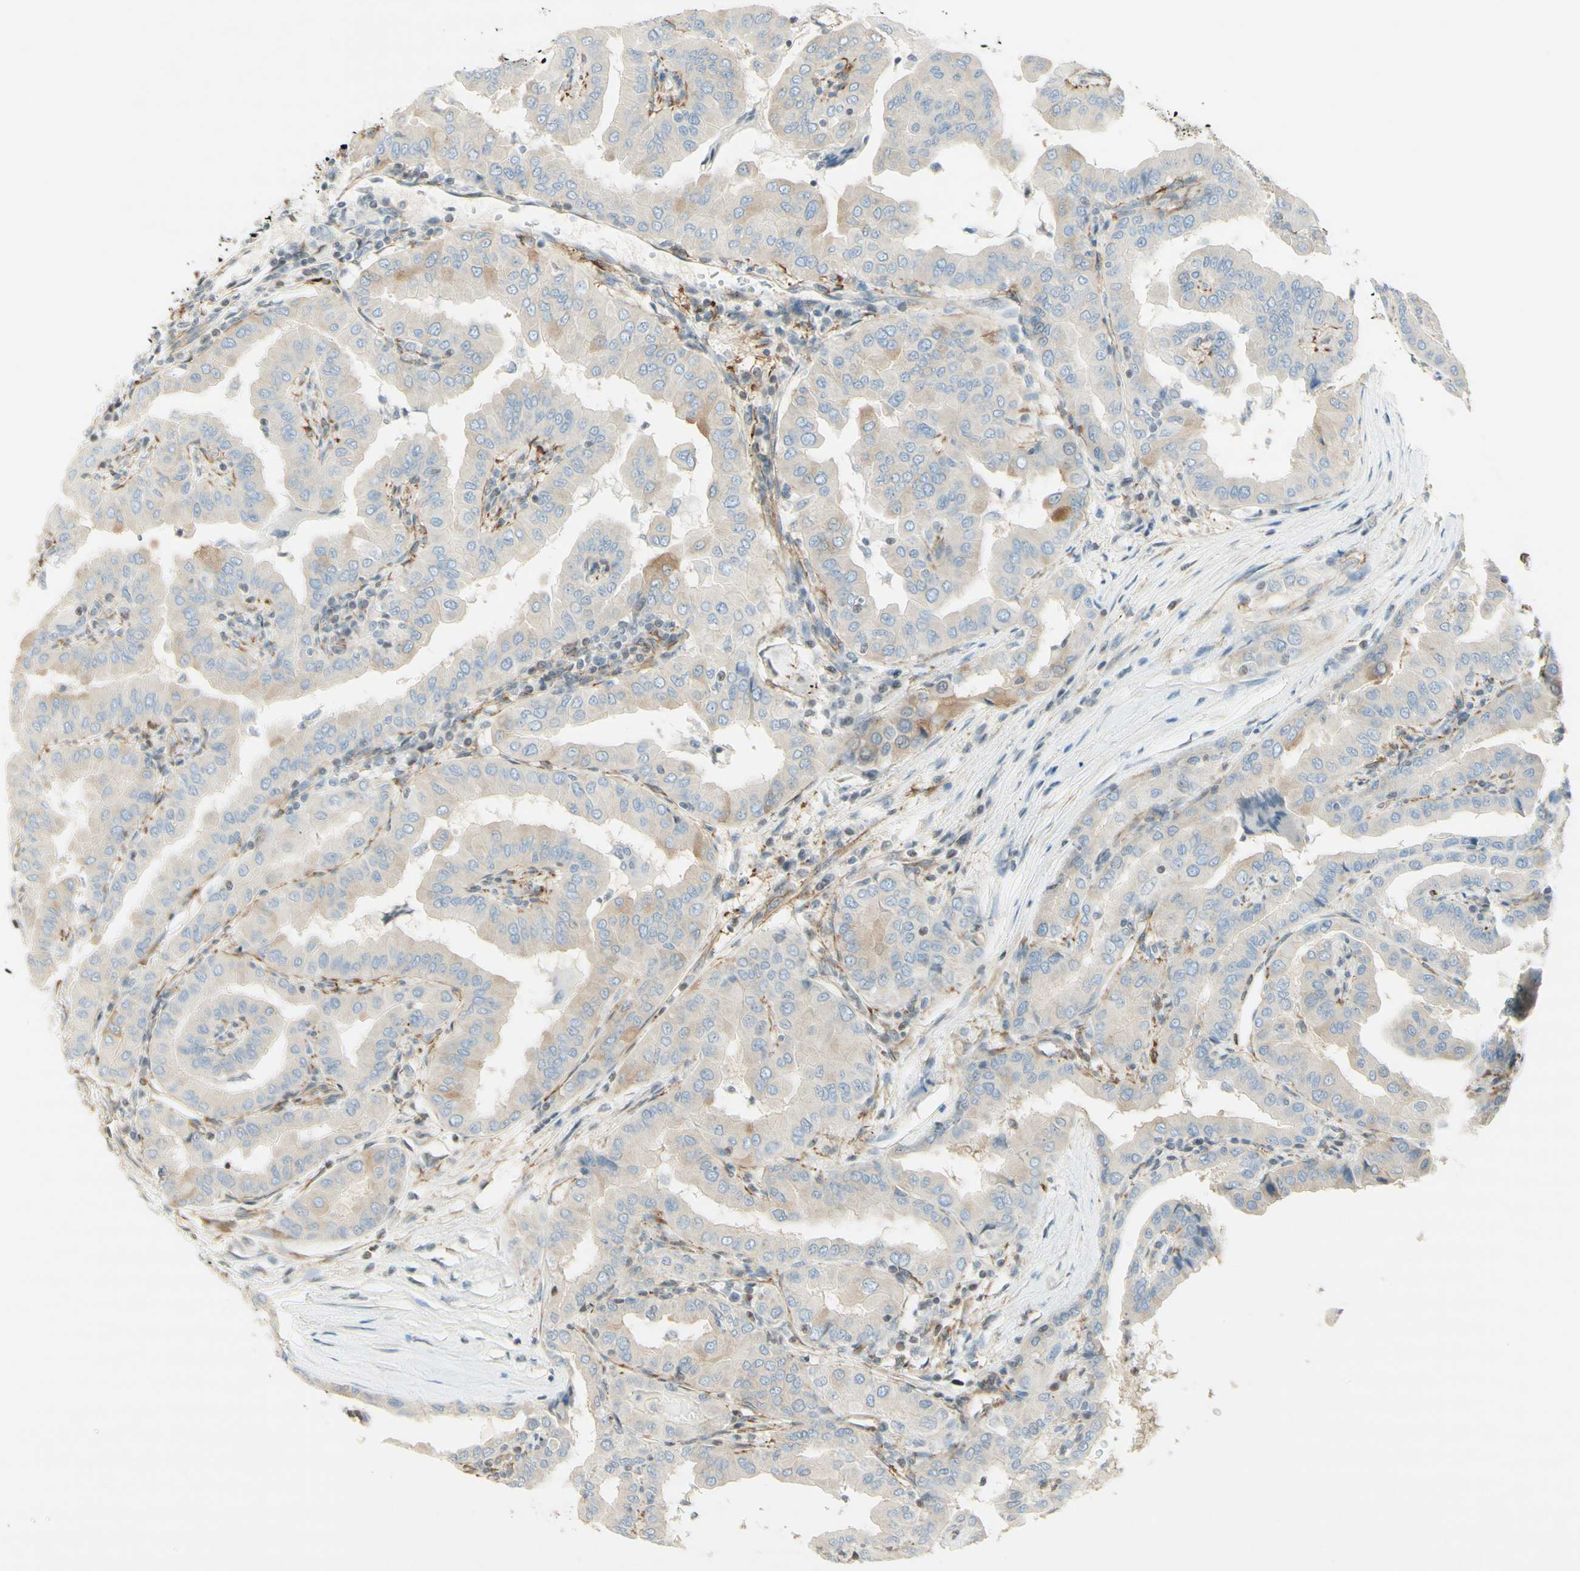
{"staining": {"intensity": "weak", "quantity": "25%-75%", "location": "cytoplasmic/membranous"}, "tissue": "thyroid cancer", "cell_type": "Tumor cells", "image_type": "cancer", "snomed": [{"axis": "morphology", "description": "Papillary adenocarcinoma, NOS"}, {"axis": "topography", "description": "Thyroid gland"}], "caption": "Protein positivity by immunohistochemistry (IHC) exhibits weak cytoplasmic/membranous expression in about 25%-75% of tumor cells in thyroid cancer (papillary adenocarcinoma). (DAB IHC with brightfield microscopy, high magnification).", "gene": "MAP1B", "patient": {"sex": "male", "age": 33}}